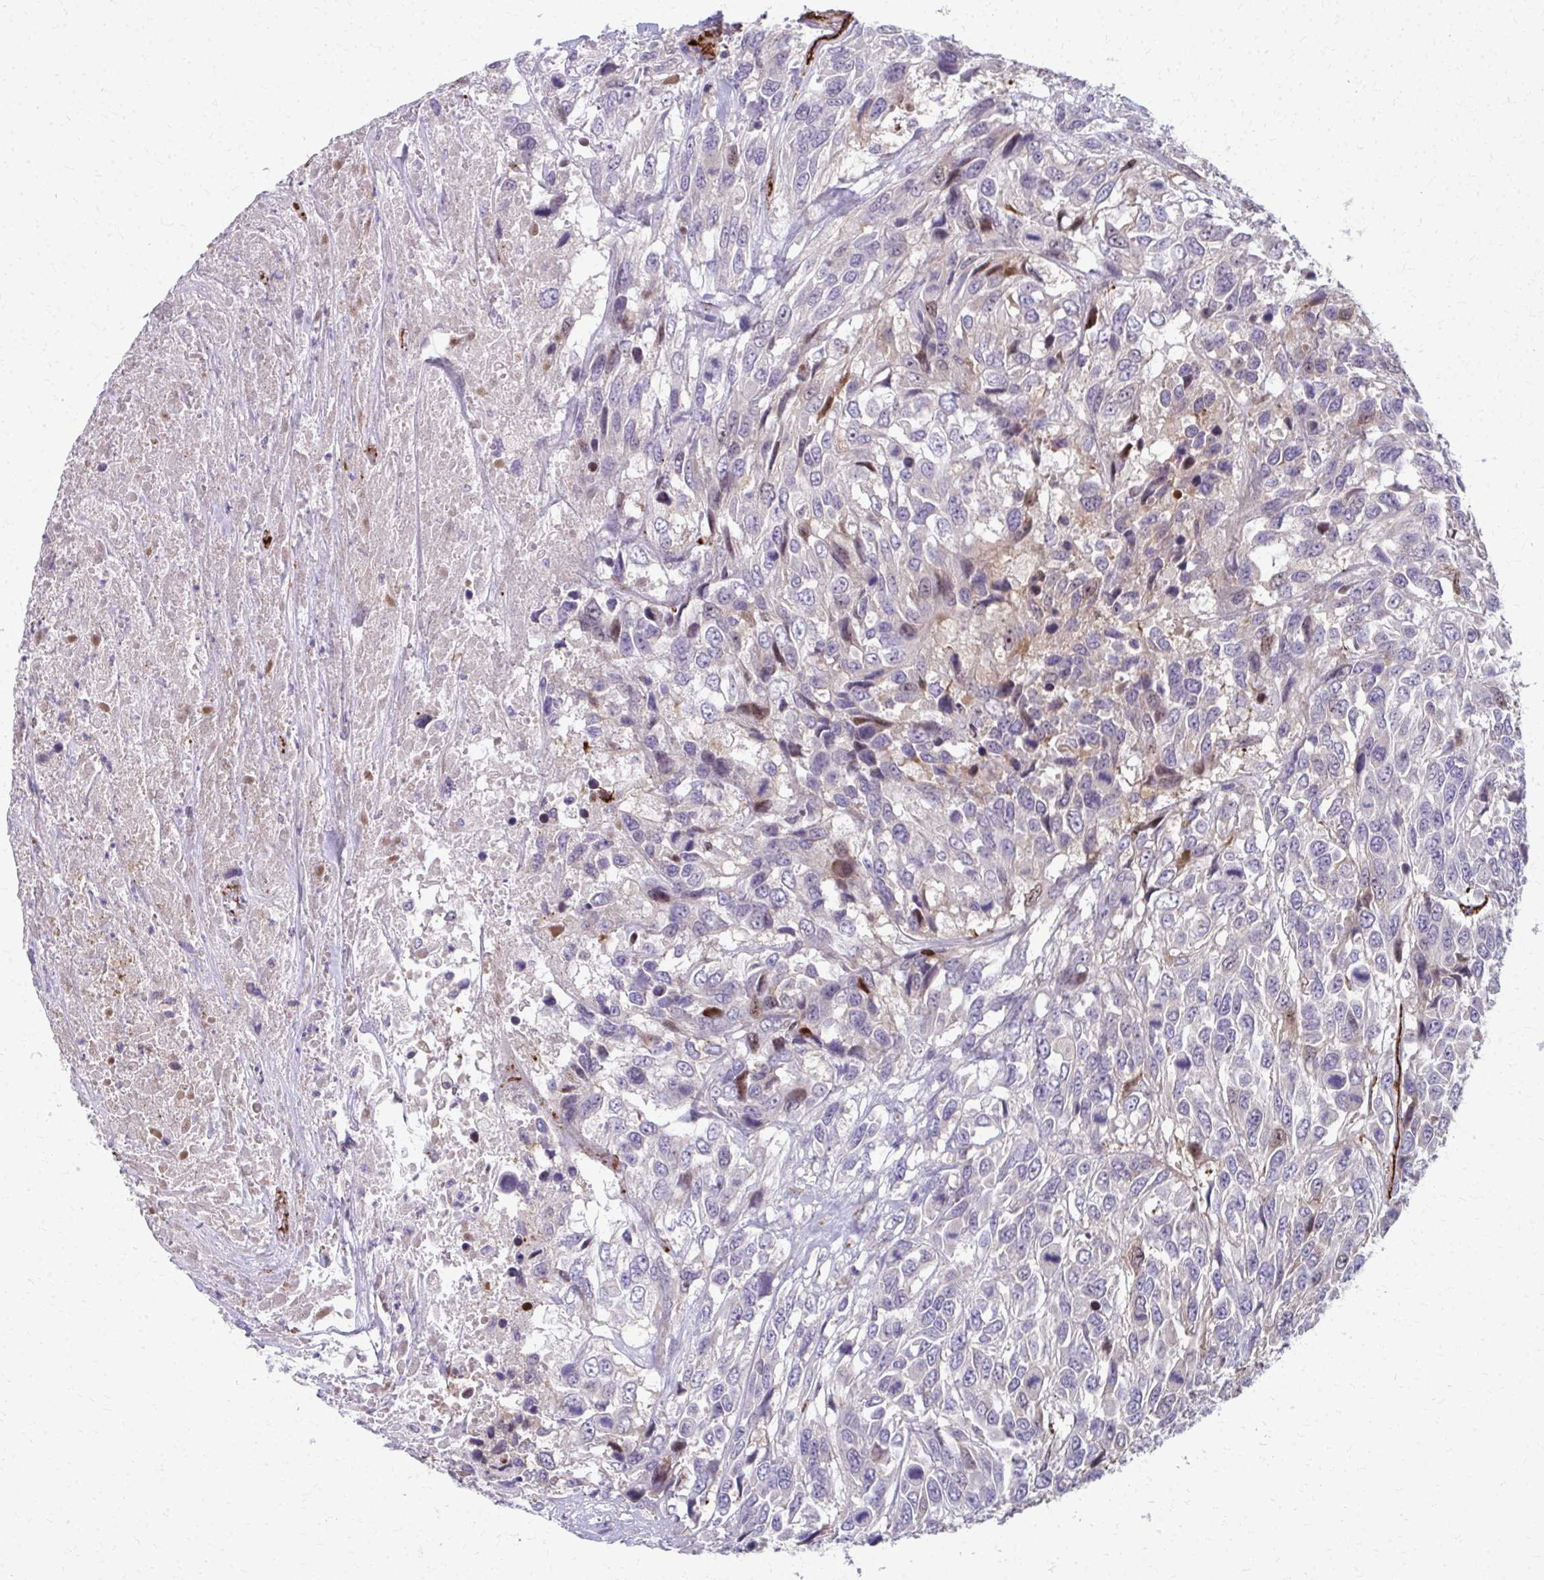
{"staining": {"intensity": "negative", "quantity": "none", "location": "none"}, "tissue": "urothelial cancer", "cell_type": "Tumor cells", "image_type": "cancer", "snomed": [{"axis": "morphology", "description": "Urothelial carcinoma, High grade"}, {"axis": "topography", "description": "Urinary bladder"}], "caption": "Urothelial cancer was stained to show a protein in brown. There is no significant positivity in tumor cells.", "gene": "ADIPOQ", "patient": {"sex": "female", "age": 70}}